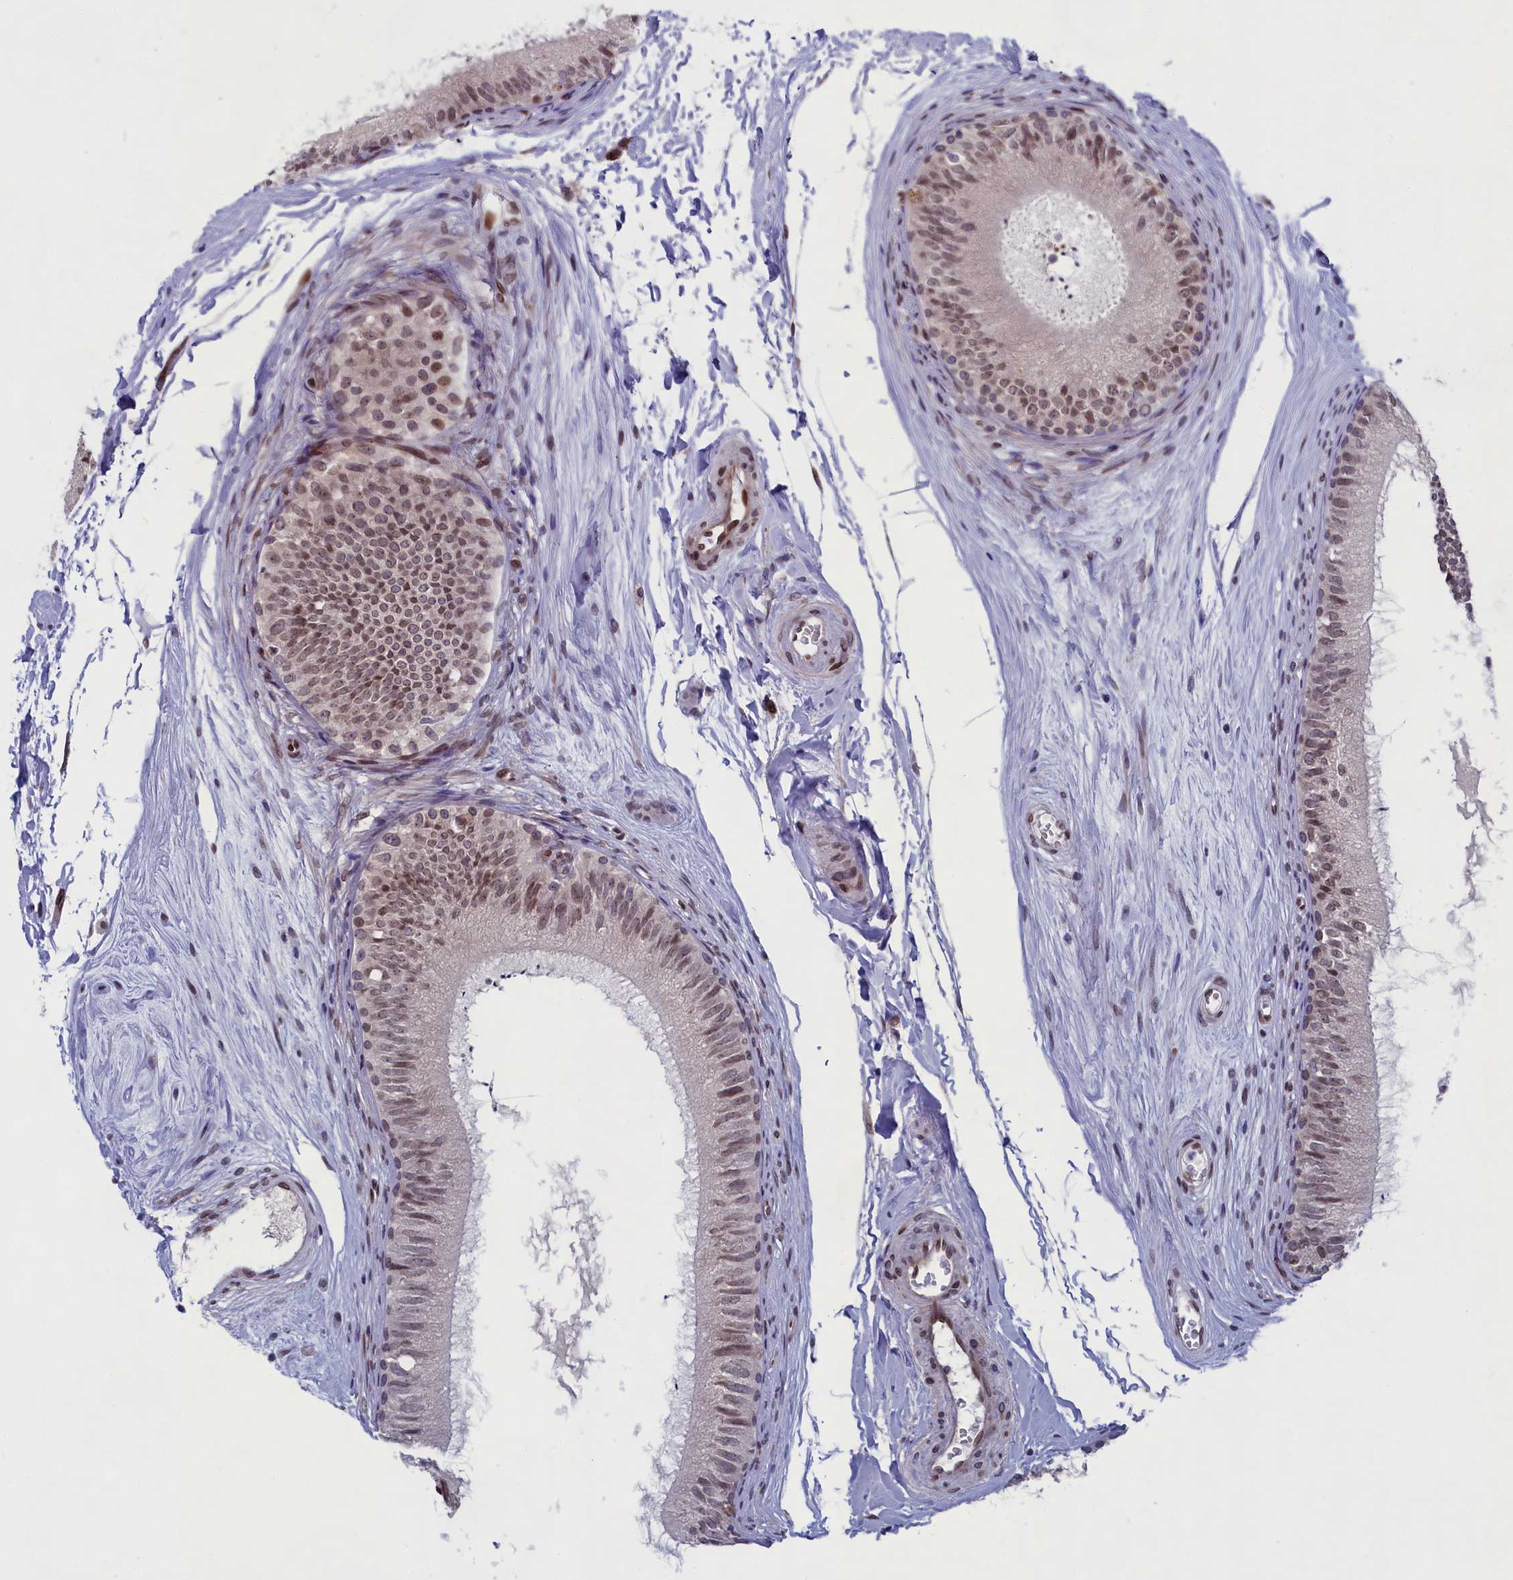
{"staining": {"intensity": "moderate", "quantity": "25%-75%", "location": "nuclear"}, "tissue": "epididymis", "cell_type": "Glandular cells", "image_type": "normal", "snomed": [{"axis": "morphology", "description": "Normal tissue, NOS"}, {"axis": "topography", "description": "Epididymis"}], "caption": "This image shows immunohistochemistry staining of unremarkable human epididymis, with medium moderate nuclear staining in about 25%-75% of glandular cells.", "gene": "GPSM1", "patient": {"sex": "male", "age": 56}}